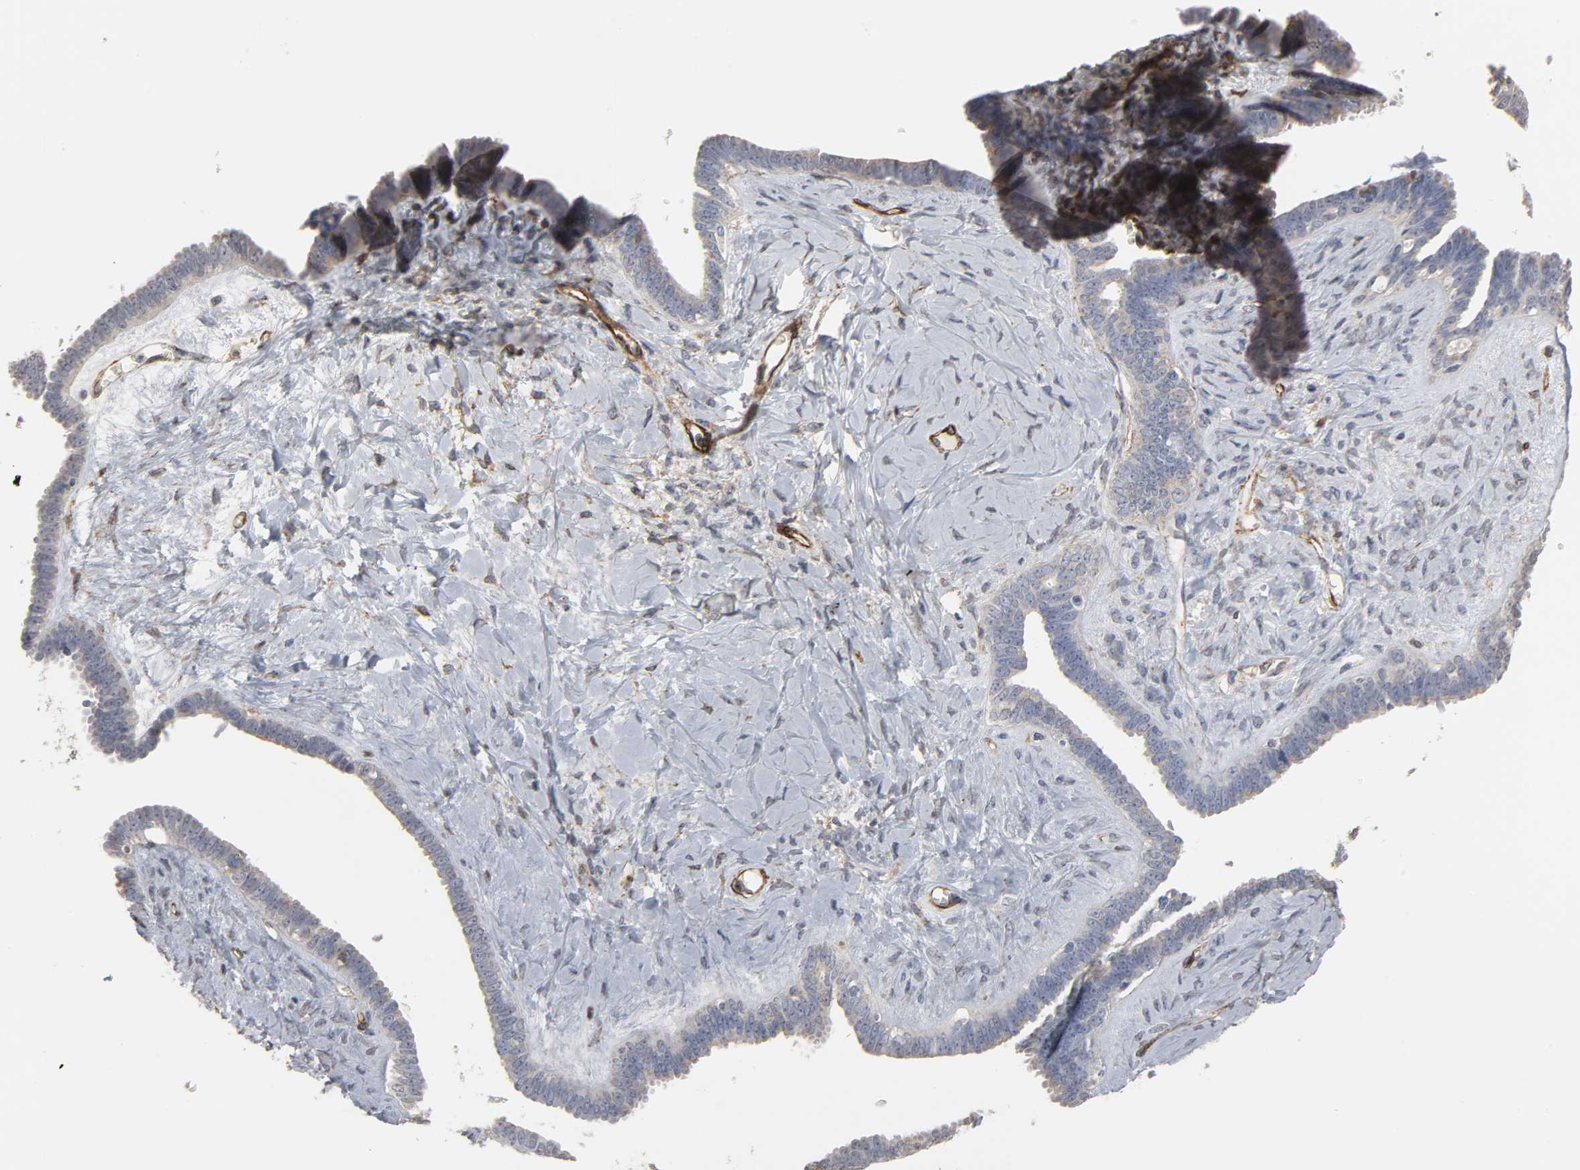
{"staining": {"intensity": "moderate", "quantity": "25%-75%", "location": "cytoplasmic/membranous"}, "tissue": "ovarian cancer", "cell_type": "Tumor cells", "image_type": "cancer", "snomed": [{"axis": "morphology", "description": "Cystadenocarcinoma, serous, NOS"}, {"axis": "topography", "description": "Ovary"}], "caption": "Moderate cytoplasmic/membranous staining is appreciated in about 25%-75% of tumor cells in serous cystadenocarcinoma (ovarian).", "gene": "GNG2", "patient": {"sex": "female", "age": 71}}